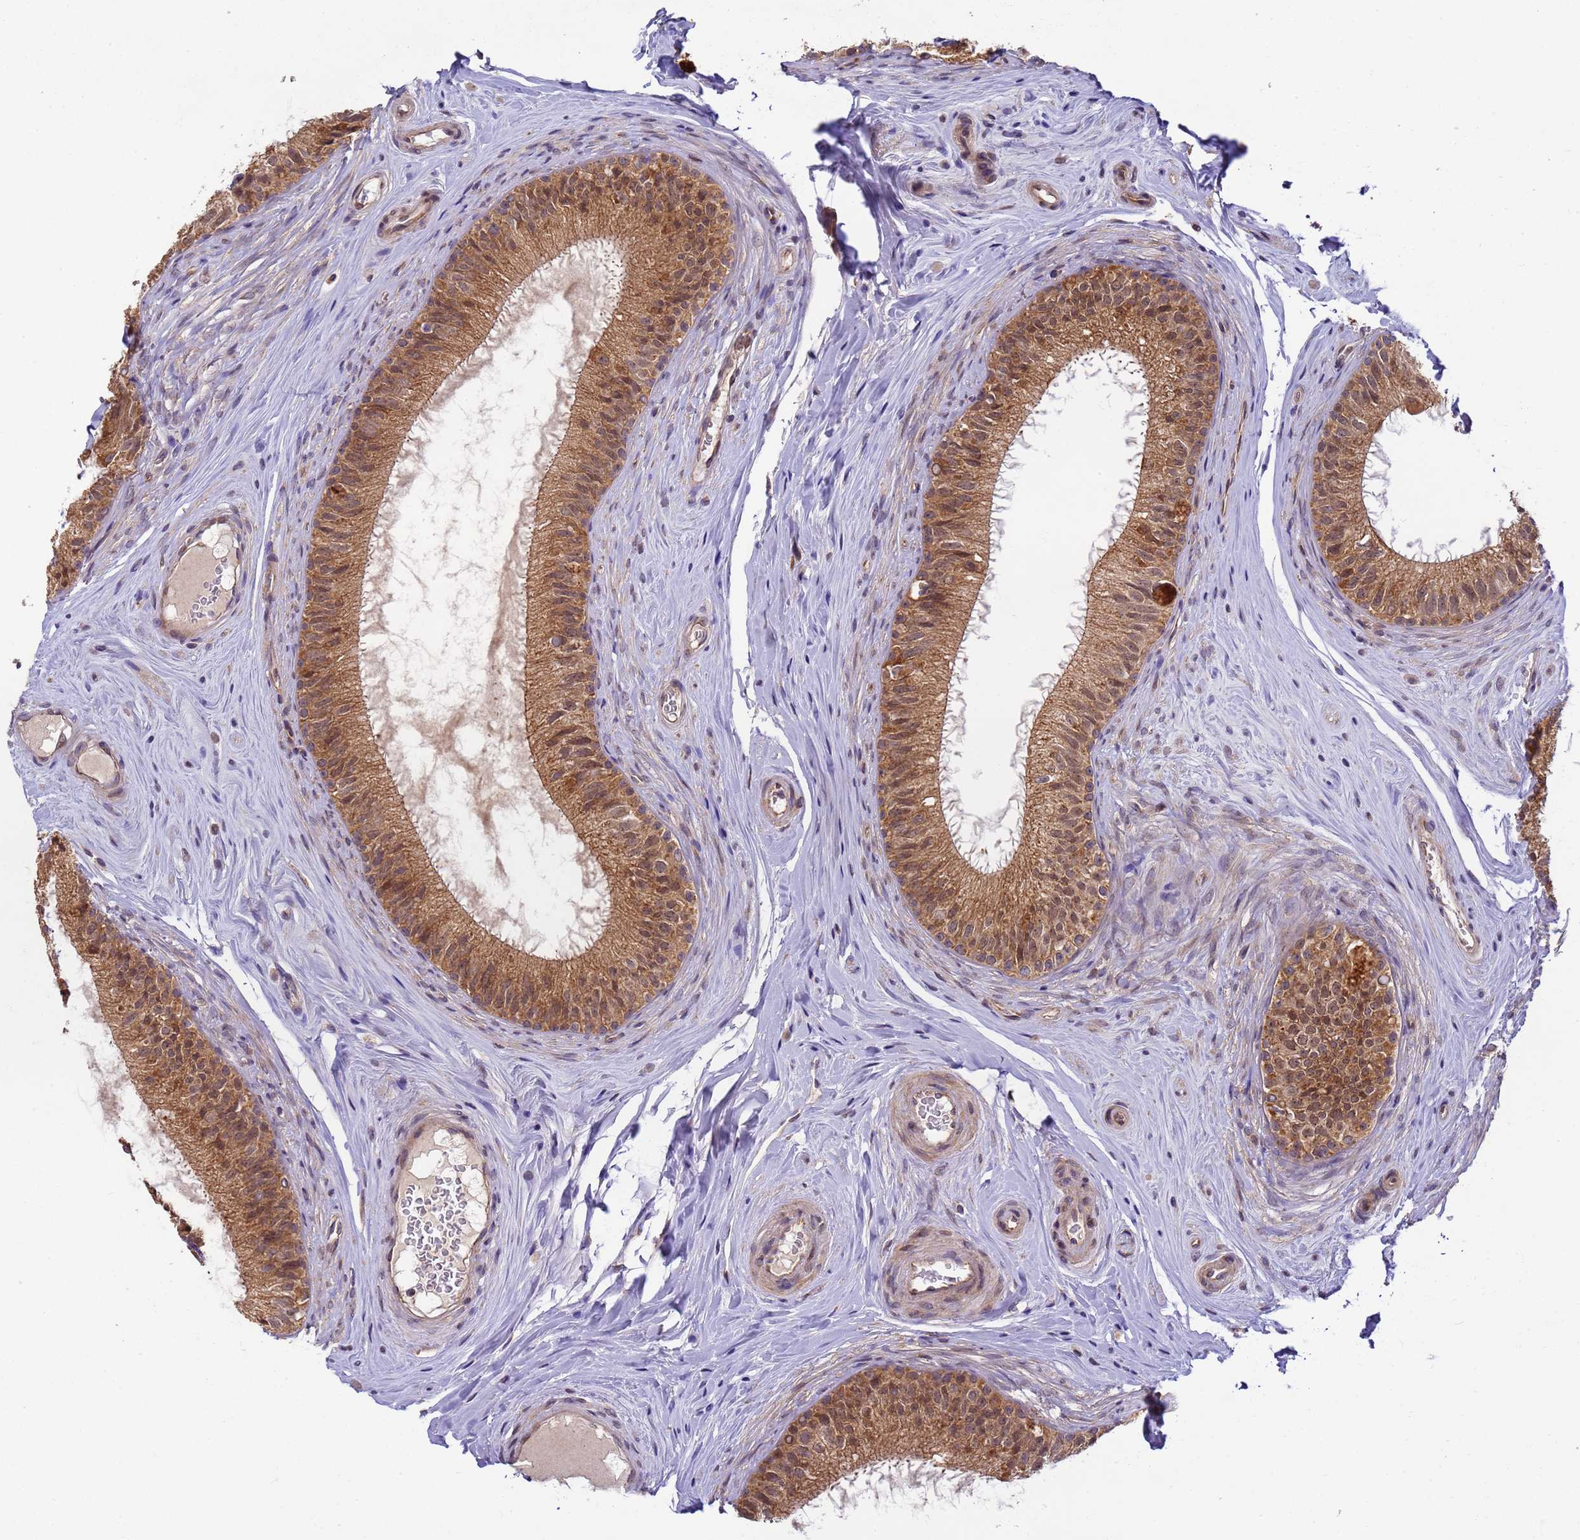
{"staining": {"intensity": "moderate", "quantity": ">75%", "location": "cytoplasmic/membranous"}, "tissue": "epididymis", "cell_type": "Glandular cells", "image_type": "normal", "snomed": [{"axis": "morphology", "description": "Normal tissue, NOS"}, {"axis": "topography", "description": "Epididymis"}], "caption": "Protein staining shows moderate cytoplasmic/membranous positivity in approximately >75% of glandular cells in benign epididymis.", "gene": "RAPGEF3", "patient": {"sex": "male", "age": 33}}